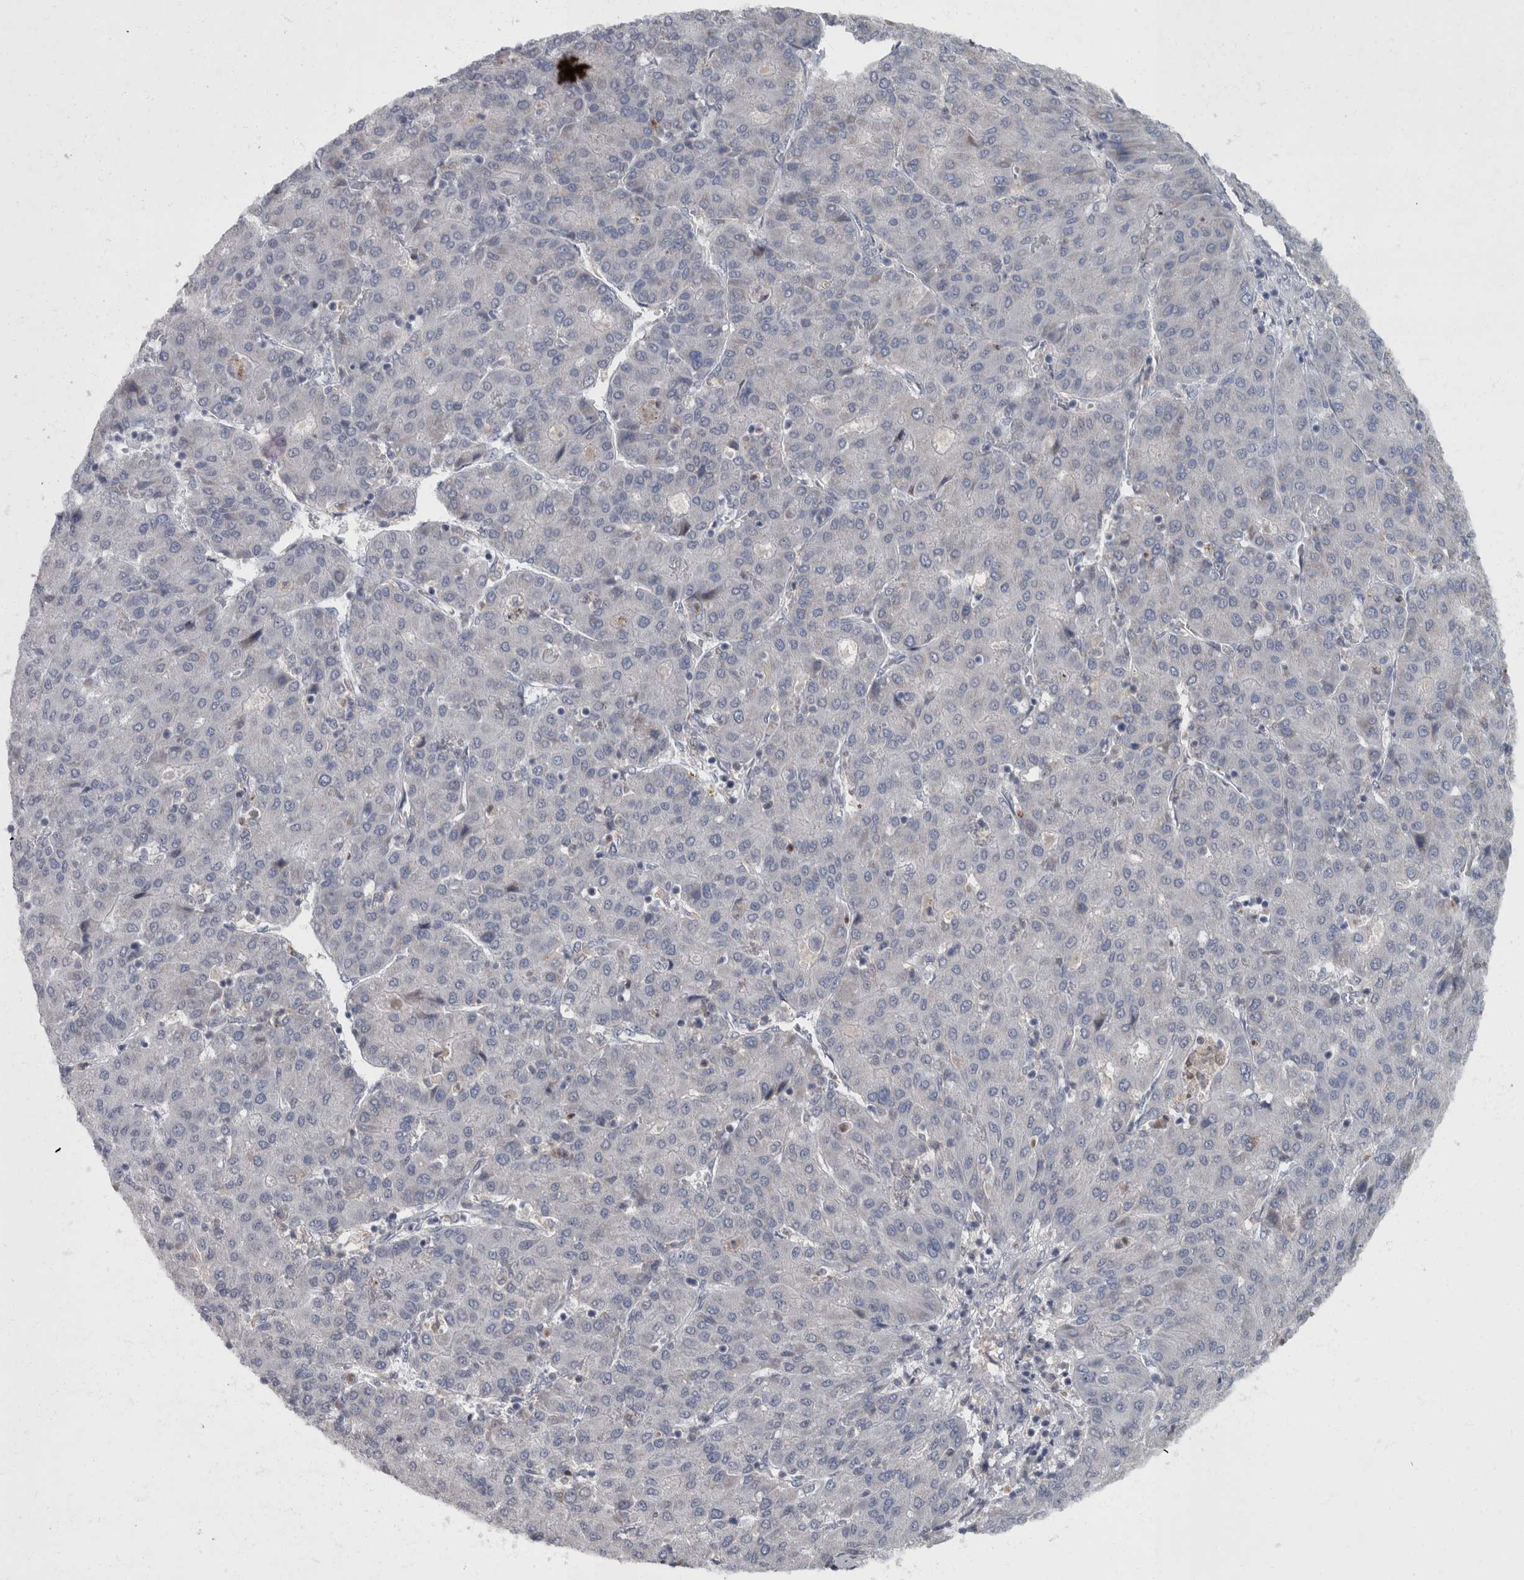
{"staining": {"intensity": "negative", "quantity": "none", "location": "none"}, "tissue": "liver cancer", "cell_type": "Tumor cells", "image_type": "cancer", "snomed": [{"axis": "morphology", "description": "Carcinoma, Hepatocellular, NOS"}, {"axis": "topography", "description": "Liver"}], "caption": "A high-resolution histopathology image shows immunohistochemistry staining of liver cancer (hepatocellular carcinoma), which exhibits no significant expression in tumor cells.", "gene": "PPP1R3C", "patient": {"sex": "male", "age": 65}}